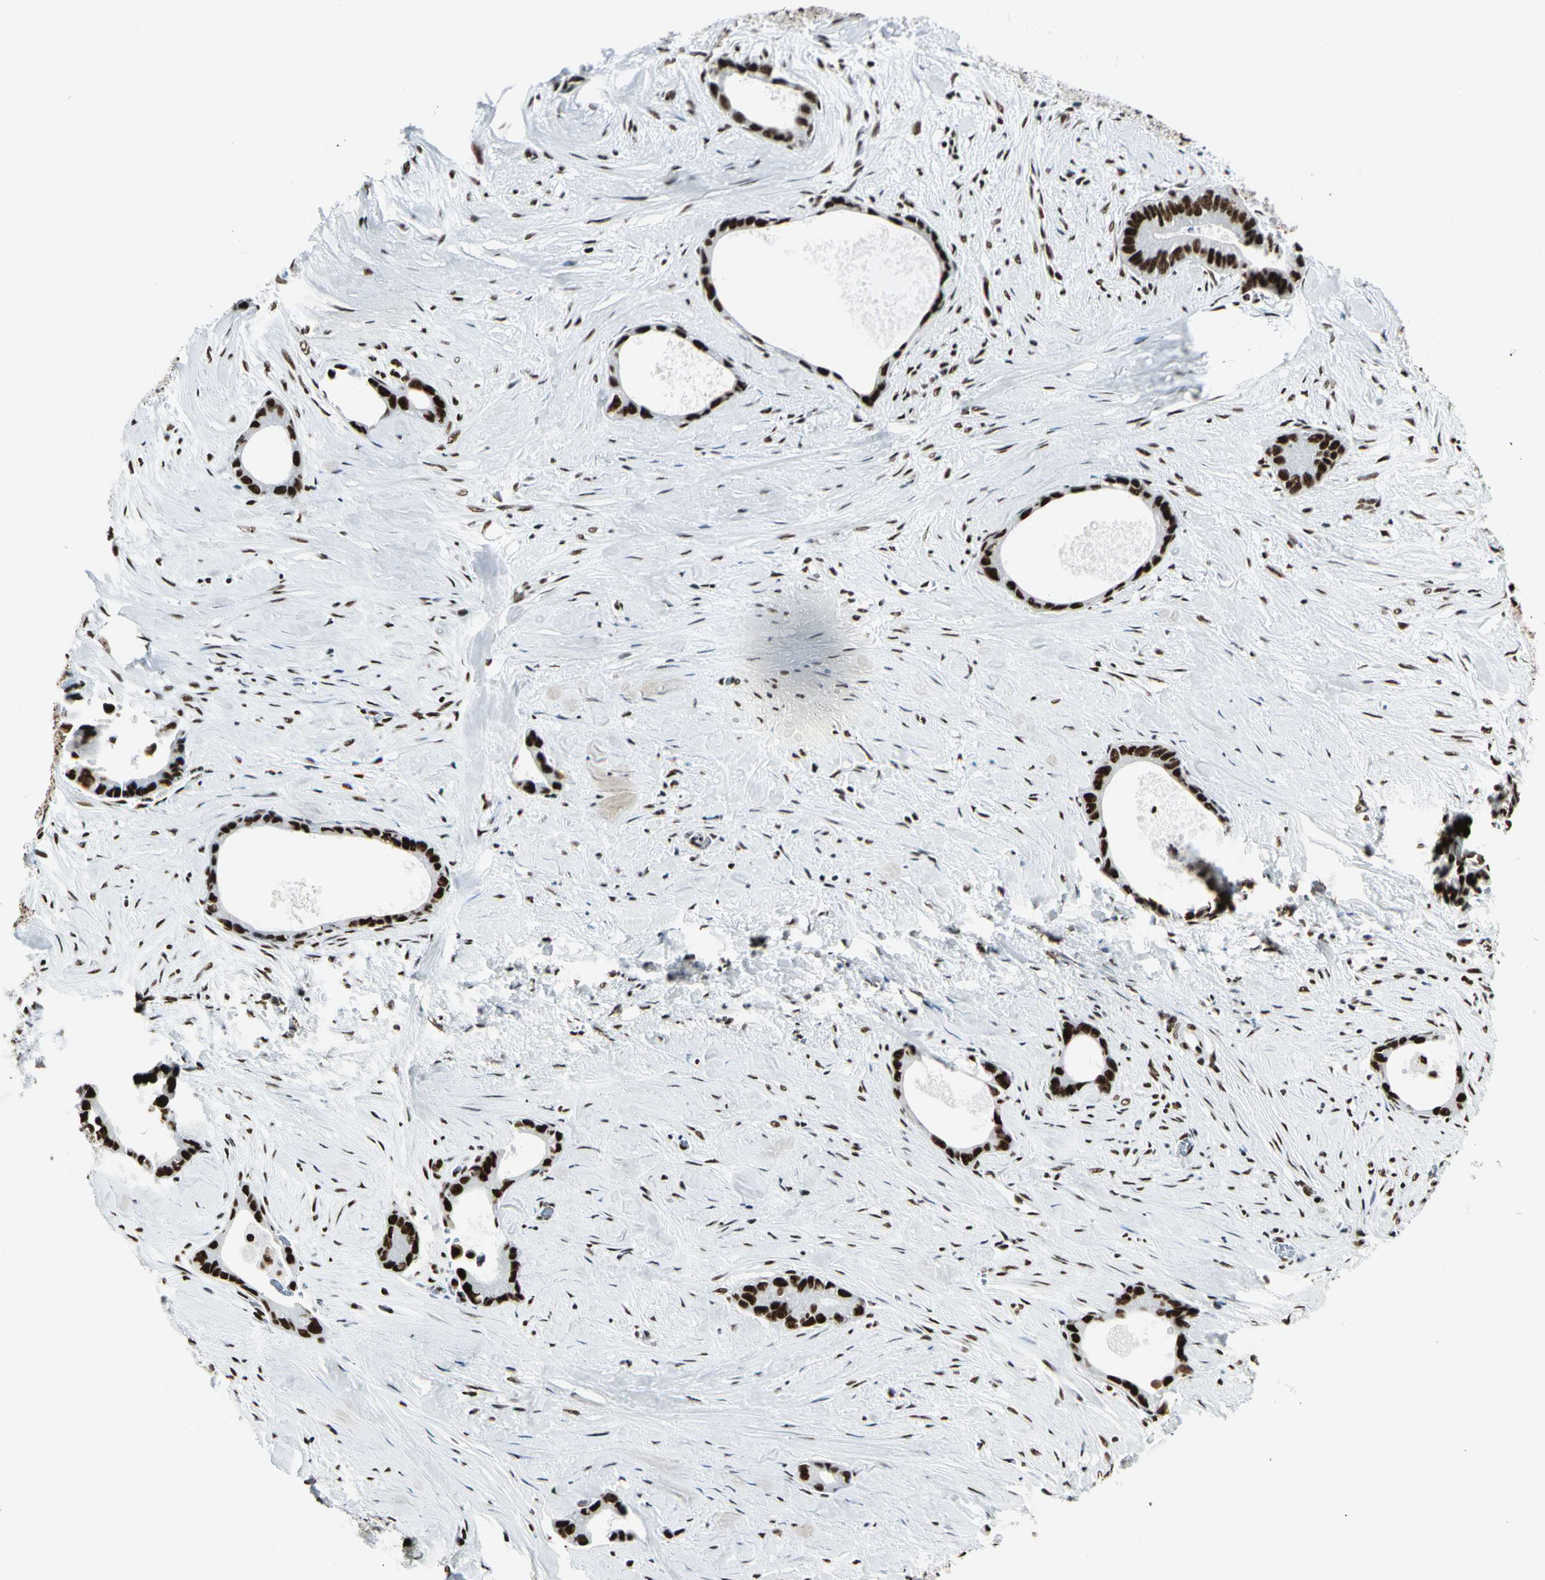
{"staining": {"intensity": "strong", "quantity": ">75%", "location": "nuclear"}, "tissue": "liver cancer", "cell_type": "Tumor cells", "image_type": "cancer", "snomed": [{"axis": "morphology", "description": "Cholangiocarcinoma"}, {"axis": "topography", "description": "Liver"}], "caption": "Immunohistochemical staining of cholangiocarcinoma (liver) shows high levels of strong nuclear positivity in about >75% of tumor cells.", "gene": "CCAR1", "patient": {"sex": "female", "age": 55}}